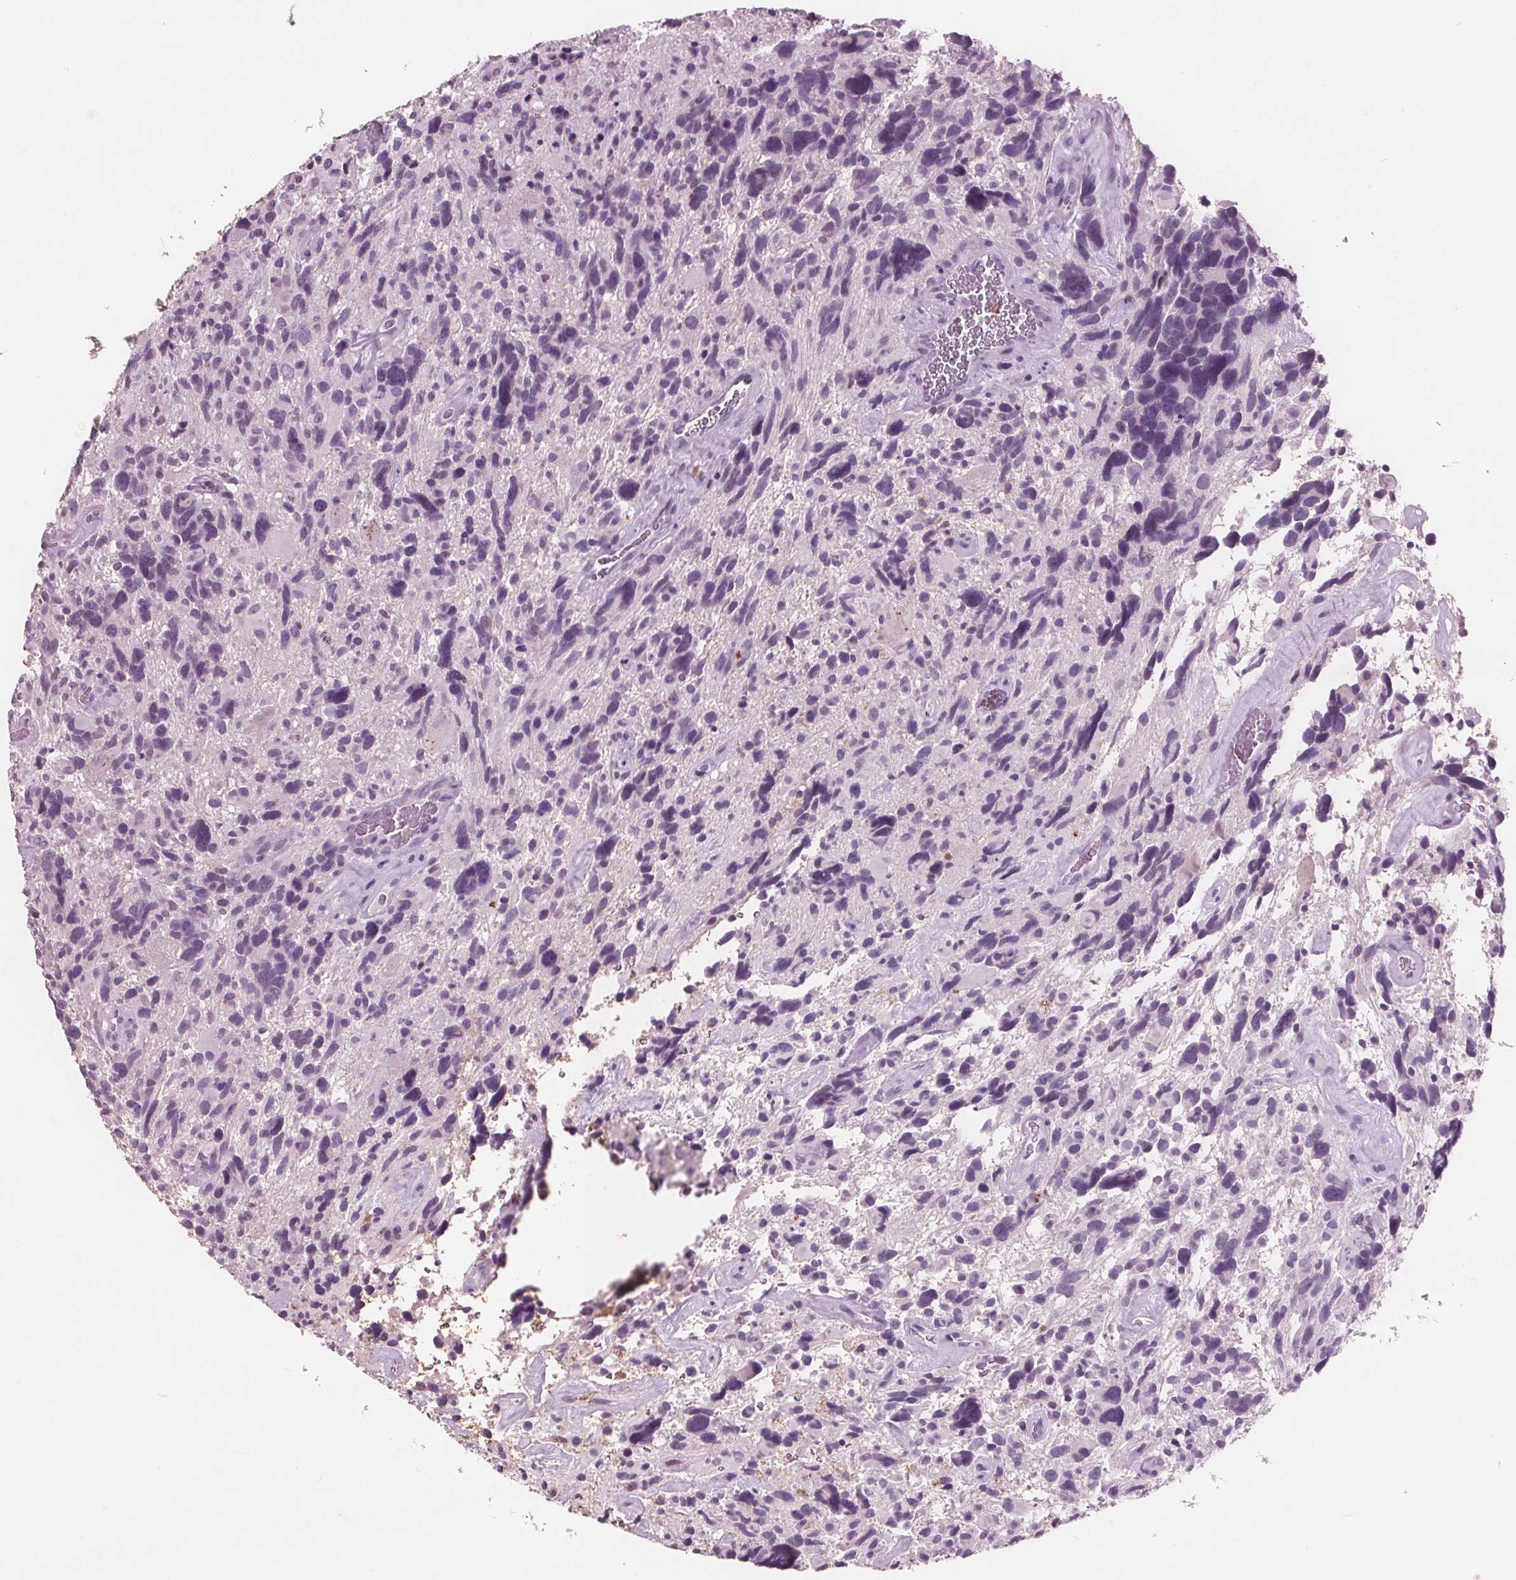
{"staining": {"intensity": "negative", "quantity": "none", "location": "none"}, "tissue": "glioma", "cell_type": "Tumor cells", "image_type": "cancer", "snomed": [{"axis": "morphology", "description": "Glioma, malignant, High grade"}, {"axis": "topography", "description": "Brain"}], "caption": "High magnification brightfield microscopy of malignant high-grade glioma stained with DAB (3,3'-diaminobenzidine) (brown) and counterstained with hematoxylin (blue): tumor cells show no significant expression.", "gene": "PTPN14", "patient": {"sex": "male", "age": 49}}